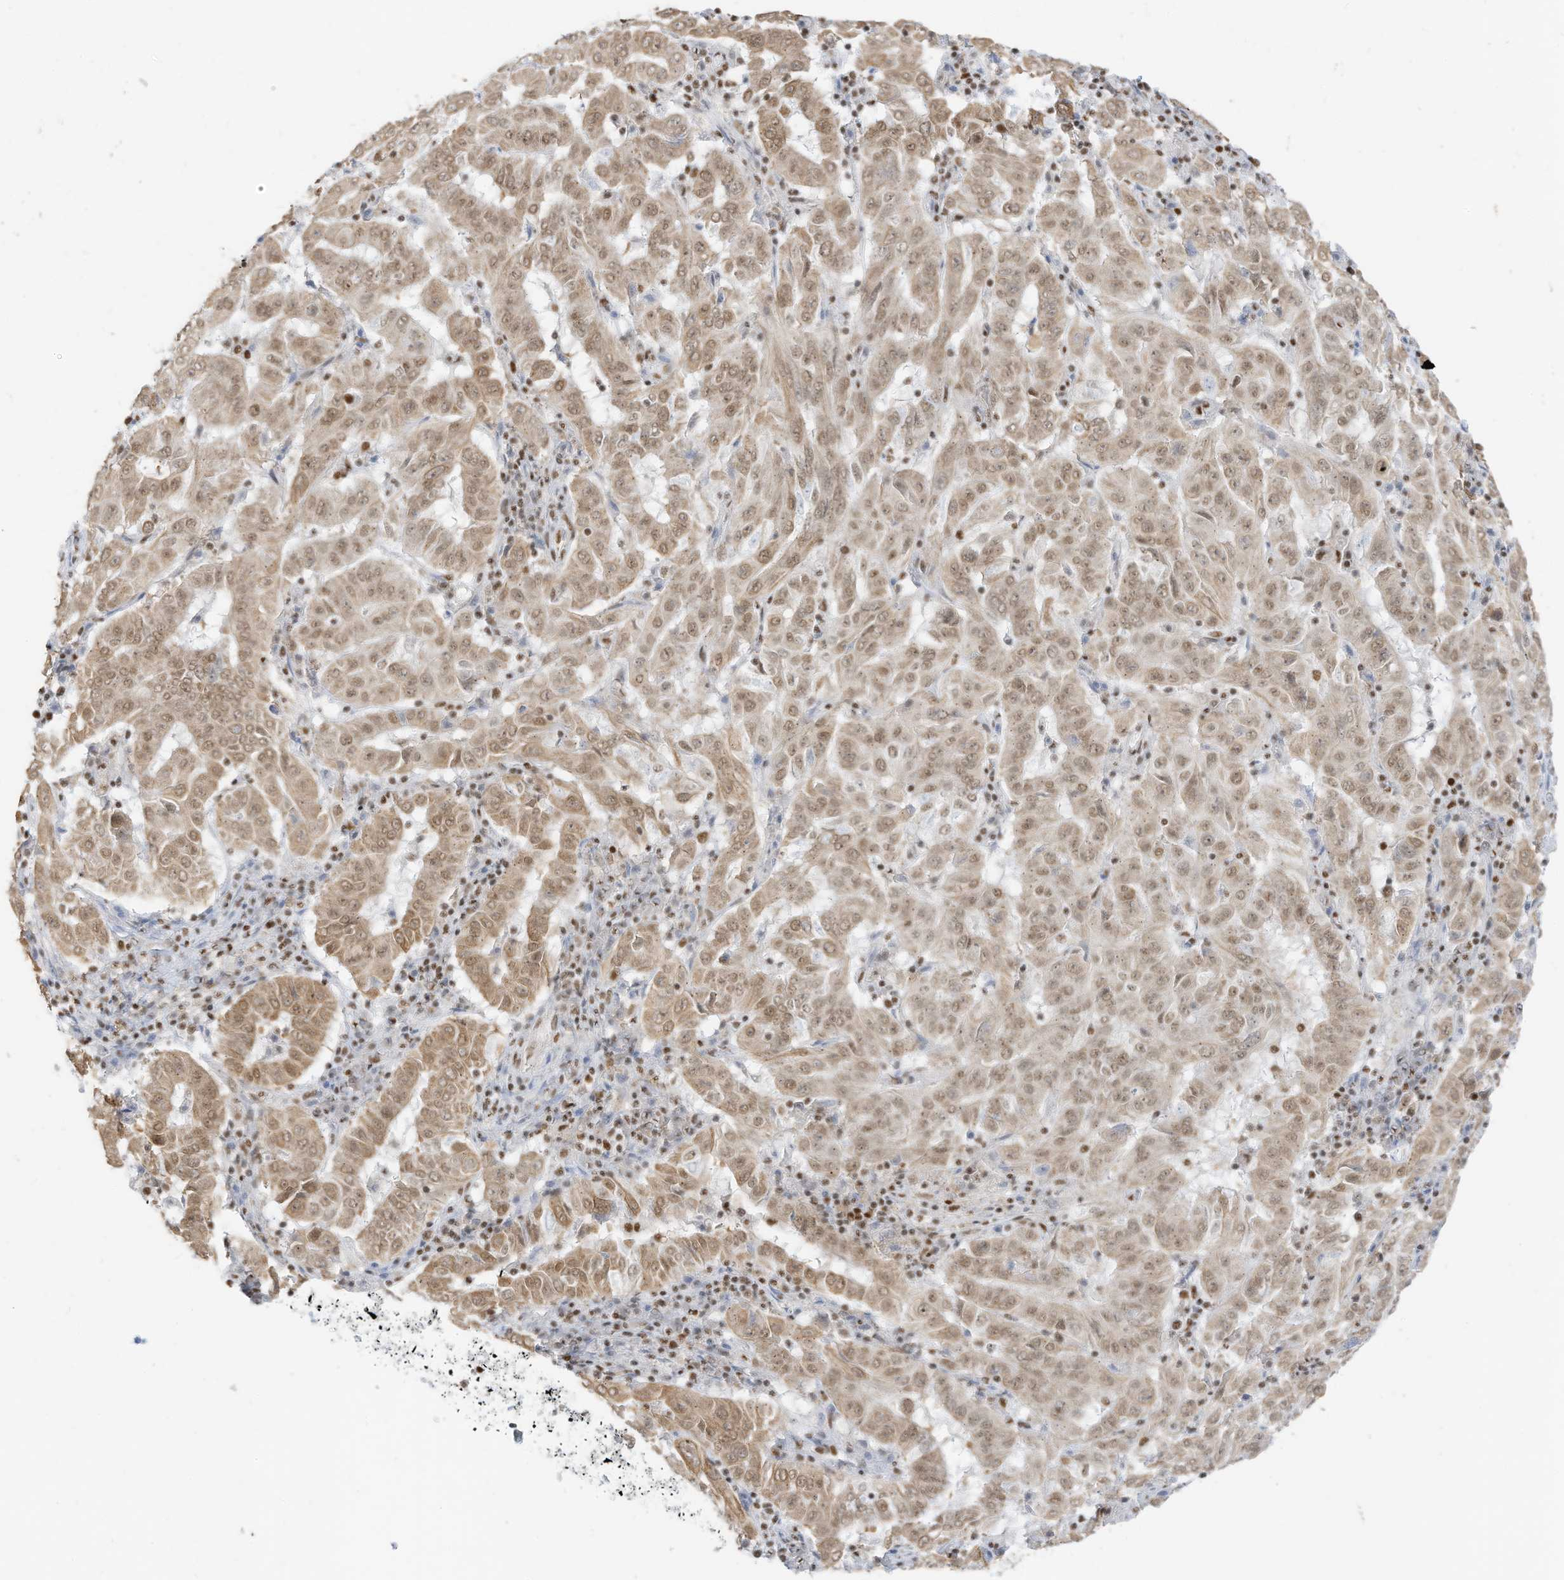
{"staining": {"intensity": "moderate", "quantity": ">75%", "location": "cytoplasmic/membranous,nuclear"}, "tissue": "pancreatic cancer", "cell_type": "Tumor cells", "image_type": "cancer", "snomed": [{"axis": "morphology", "description": "Adenocarcinoma, NOS"}, {"axis": "topography", "description": "Pancreas"}], "caption": "Brown immunohistochemical staining in adenocarcinoma (pancreatic) shows moderate cytoplasmic/membranous and nuclear positivity in about >75% of tumor cells. (brown staining indicates protein expression, while blue staining denotes nuclei).", "gene": "SMARCA2", "patient": {"sex": "male", "age": 63}}